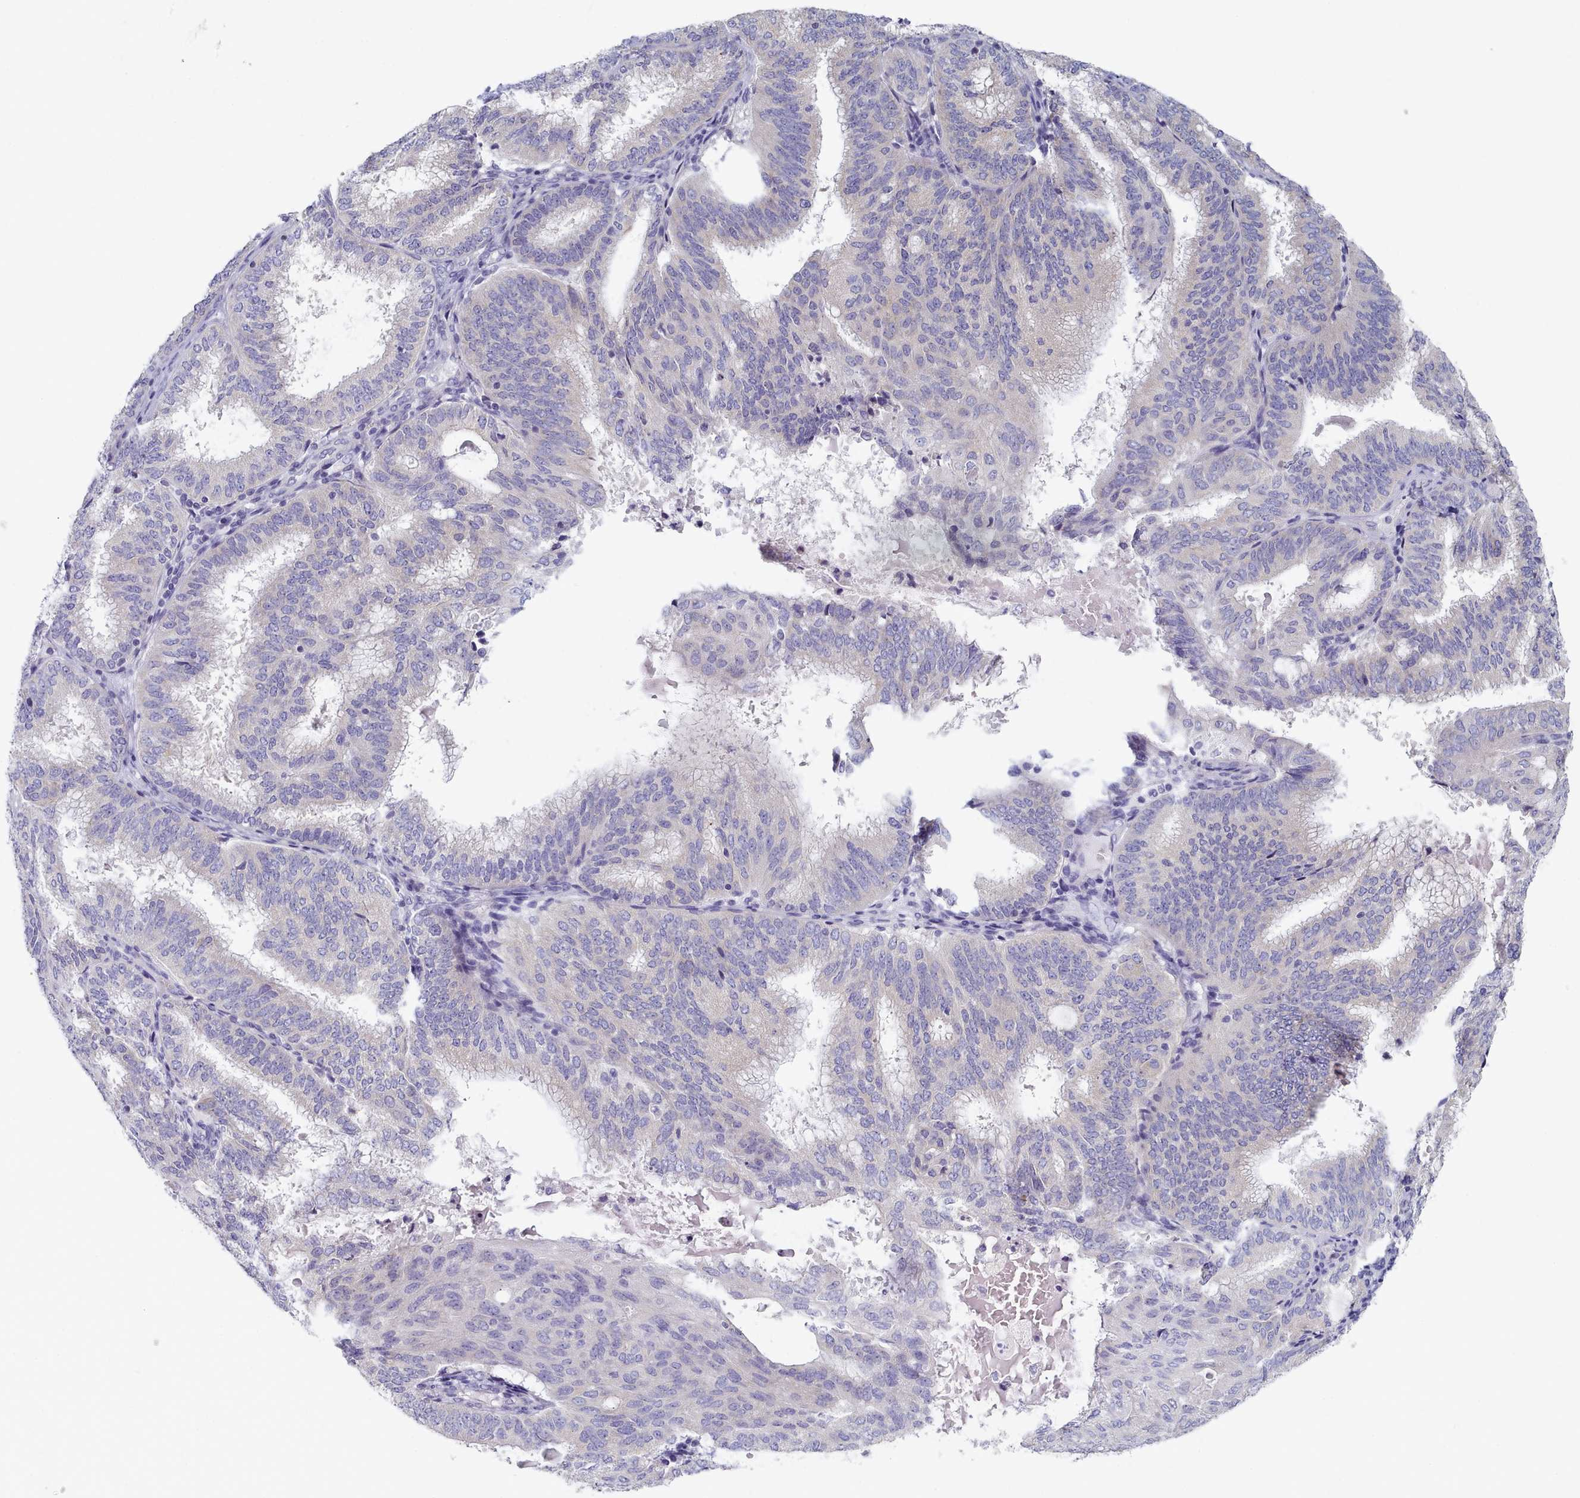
{"staining": {"intensity": "weak", "quantity": "<25%", "location": "cytoplasmic/membranous"}, "tissue": "endometrial cancer", "cell_type": "Tumor cells", "image_type": "cancer", "snomed": [{"axis": "morphology", "description": "Adenocarcinoma, NOS"}, {"axis": "topography", "description": "Endometrium"}], "caption": "Adenocarcinoma (endometrial) was stained to show a protein in brown. There is no significant positivity in tumor cells. (DAB (3,3'-diaminobenzidine) immunohistochemistry with hematoxylin counter stain).", "gene": "TYW1B", "patient": {"sex": "female", "age": 49}}